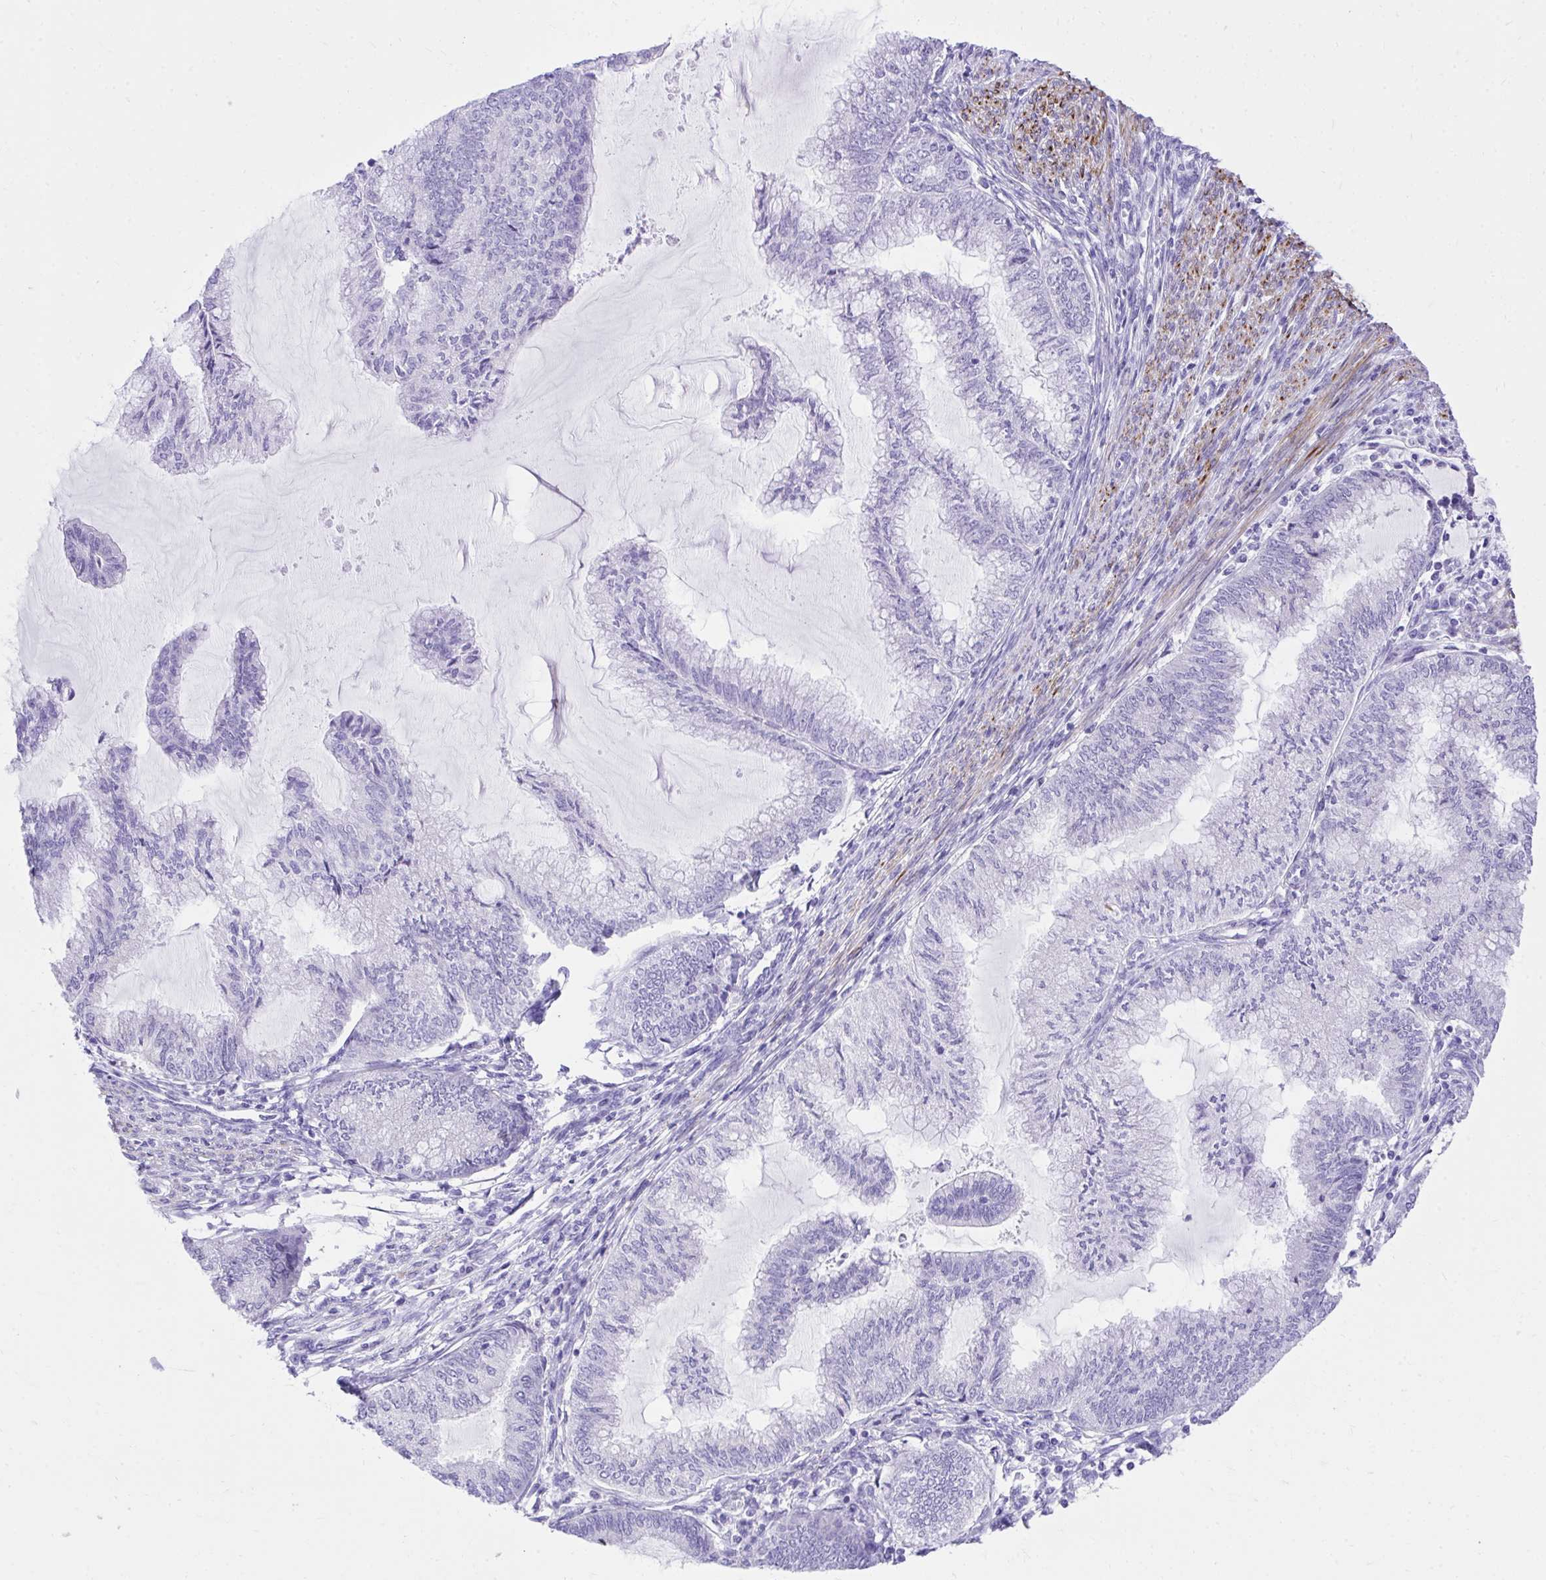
{"staining": {"intensity": "negative", "quantity": "none", "location": "none"}, "tissue": "endometrial cancer", "cell_type": "Tumor cells", "image_type": "cancer", "snomed": [{"axis": "morphology", "description": "Adenocarcinoma, NOS"}, {"axis": "topography", "description": "Endometrium"}], "caption": "This is an IHC micrograph of human adenocarcinoma (endometrial). There is no positivity in tumor cells.", "gene": "KCNN4", "patient": {"sex": "female", "age": 79}}